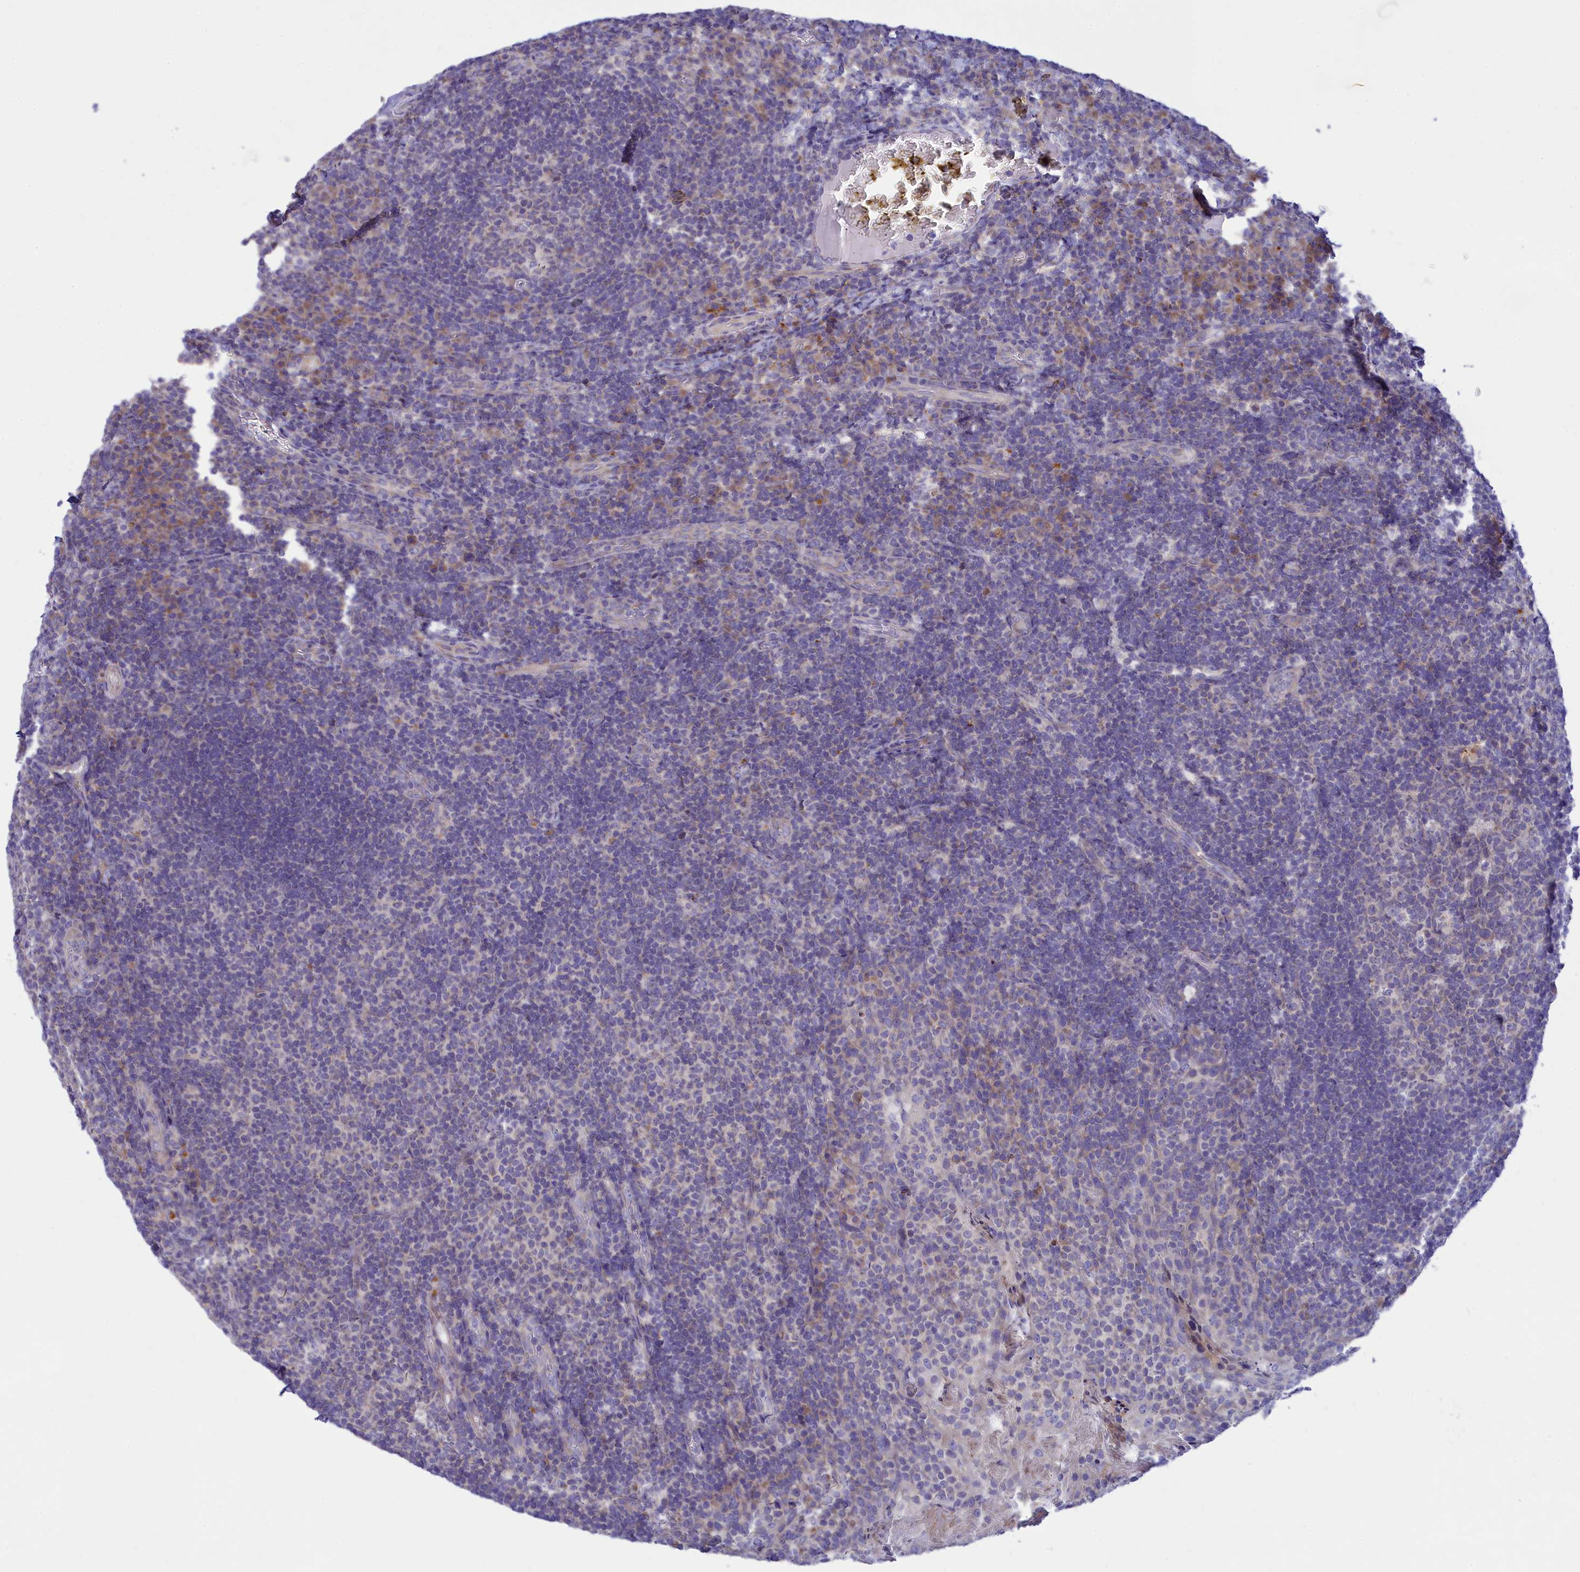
{"staining": {"intensity": "negative", "quantity": "none", "location": "none"}, "tissue": "tonsil", "cell_type": "Germinal center cells", "image_type": "normal", "snomed": [{"axis": "morphology", "description": "Normal tissue, NOS"}, {"axis": "topography", "description": "Tonsil"}], "caption": "DAB immunohistochemical staining of unremarkable tonsil shows no significant positivity in germinal center cells.", "gene": "TMEM30B", "patient": {"sex": "male", "age": 17}}